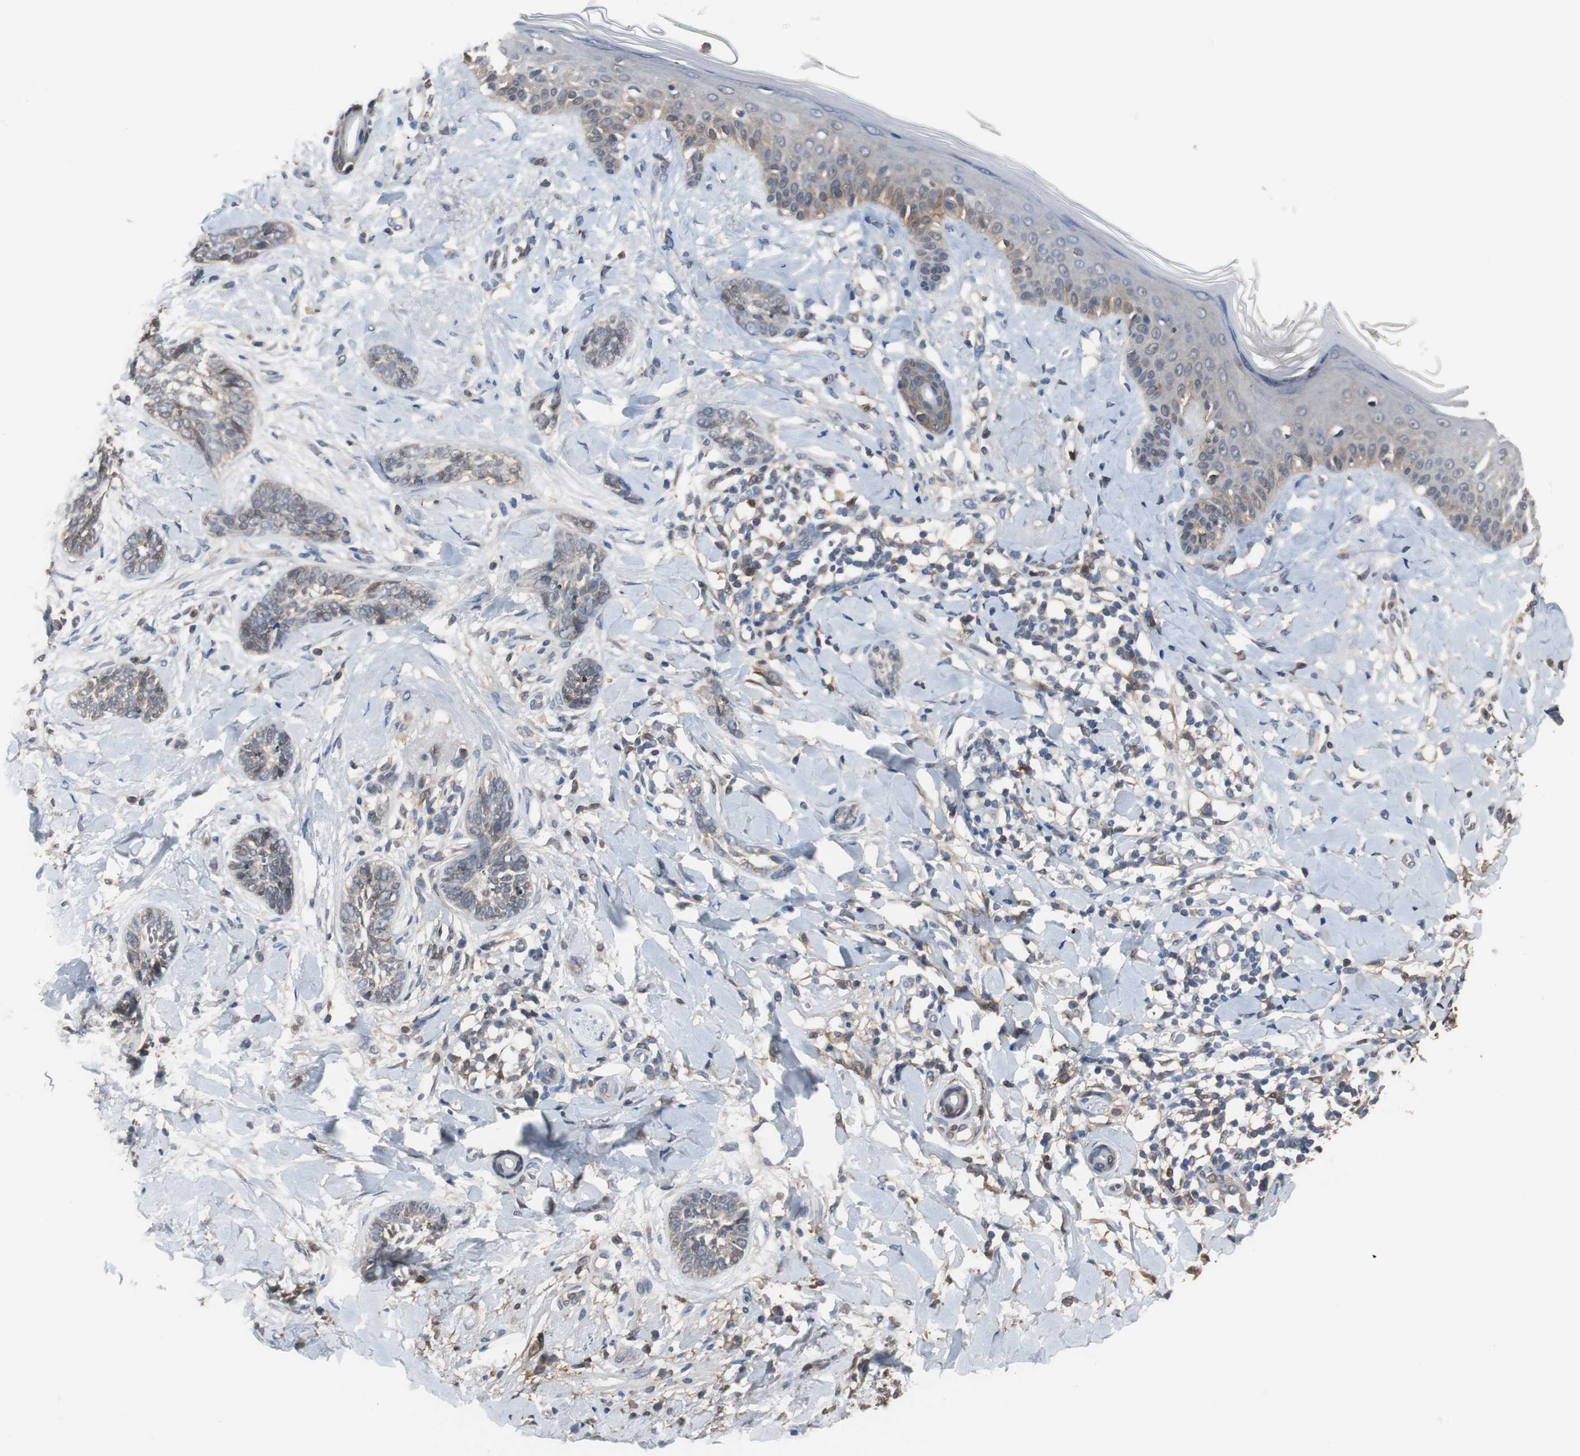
{"staining": {"intensity": "weak", "quantity": "<25%", "location": "cytoplasmic/membranous"}, "tissue": "skin cancer", "cell_type": "Tumor cells", "image_type": "cancer", "snomed": [{"axis": "morphology", "description": "Basal cell carcinoma"}, {"axis": "topography", "description": "Skin"}], "caption": "The immunohistochemistry photomicrograph has no significant positivity in tumor cells of skin cancer tissue. Nuclei are stained in blue.", "gene": "ANXA4", "patient": {"sex": "female", "age": 58}}